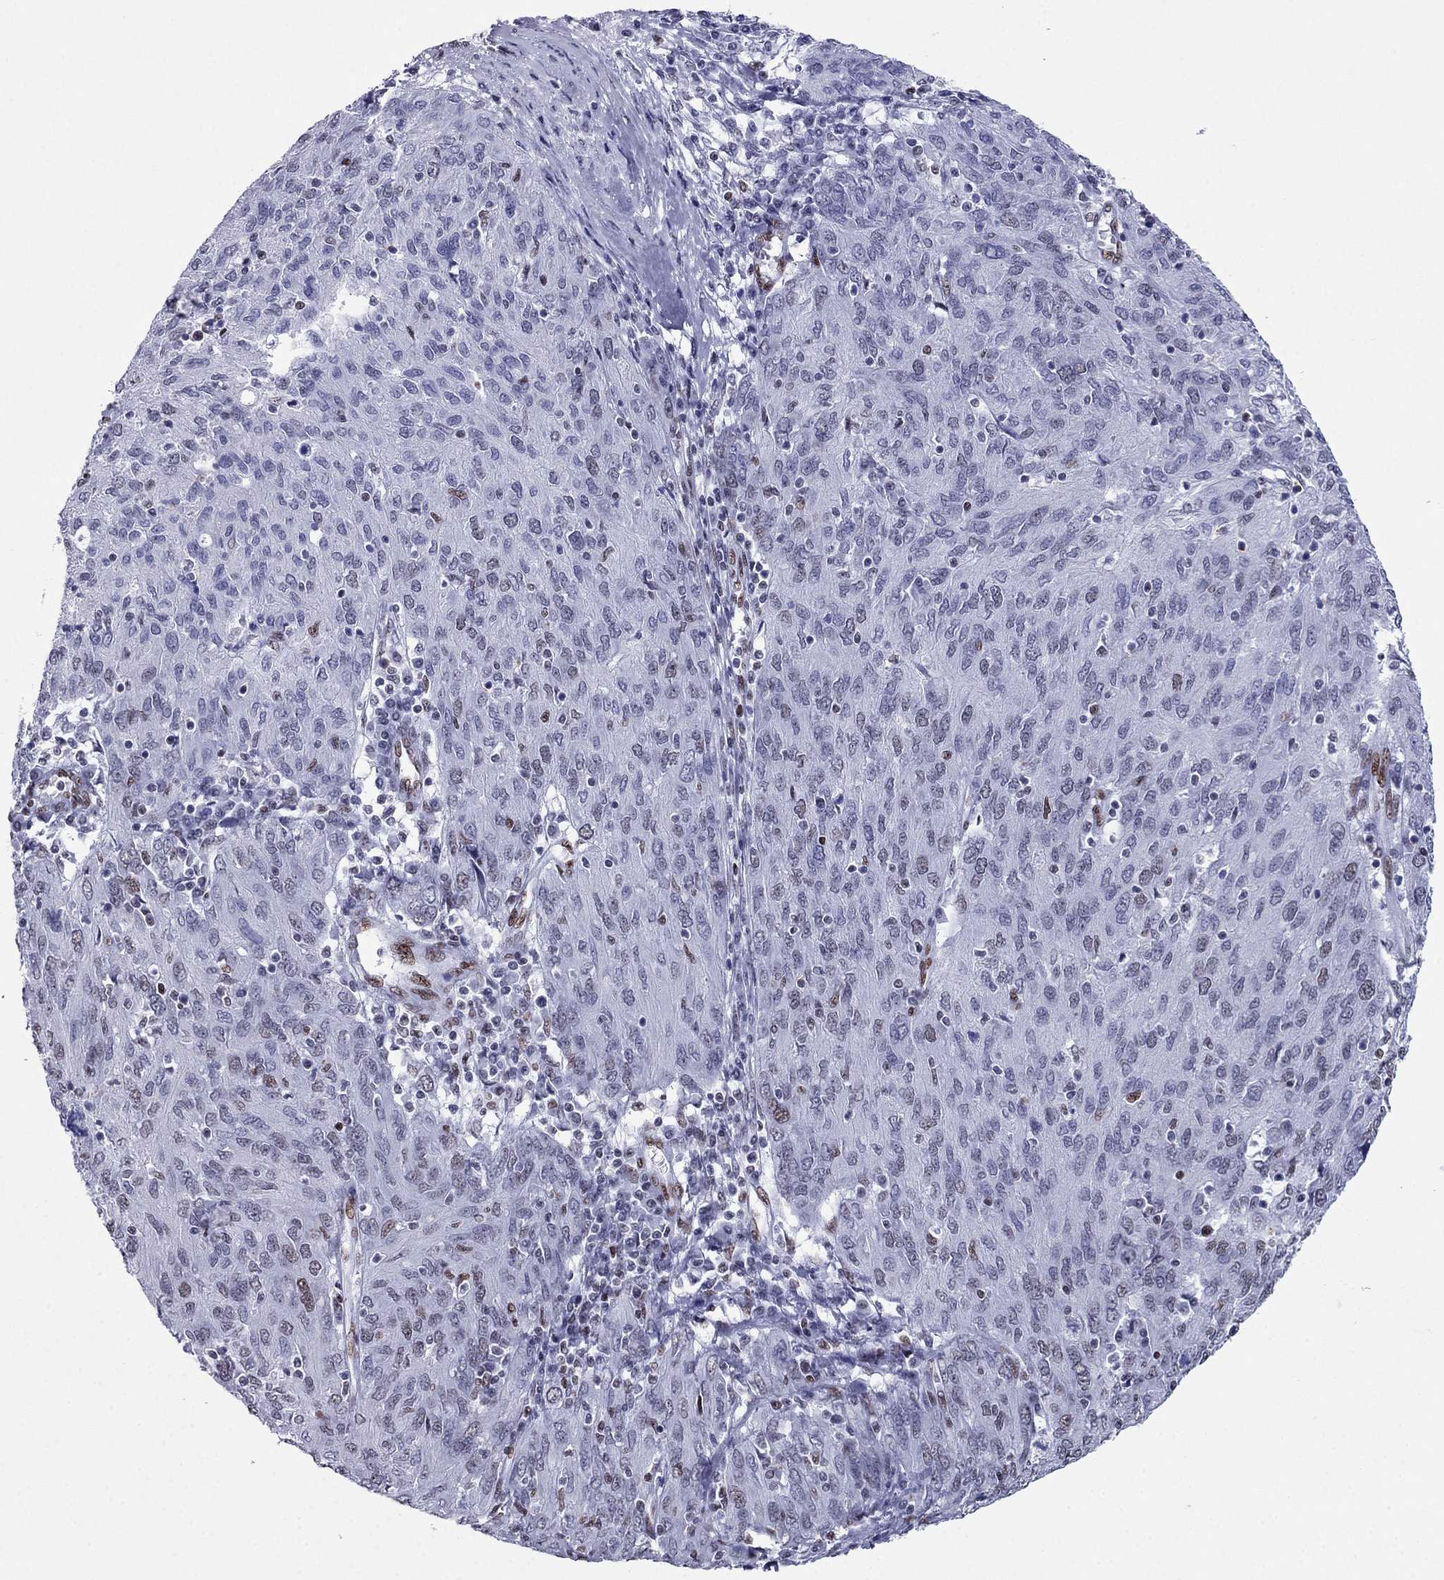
{"staining": {"intensity": "moderate", "quantity": "25%-75%", "location": "nuclear"}, "tissue": "ovarian cancer", "cell_type": "Tumor cells", "image_type": "cancer", "snomed": [{"axis": "morphology", "description": "Carcinoma, endometroid"}, {"axis": "topography", "description": "Ovary"}], "caption": "Immunohistochemistry of endometroid carcinoma (ovarian) shows medium levels of moderate nuclear staining in about 25%-75% of tumor cells. (IHC, brightfield microscopy, high magnification).", "gene": "PPM1G", "patient": {"sex": "female", "age": 50}}